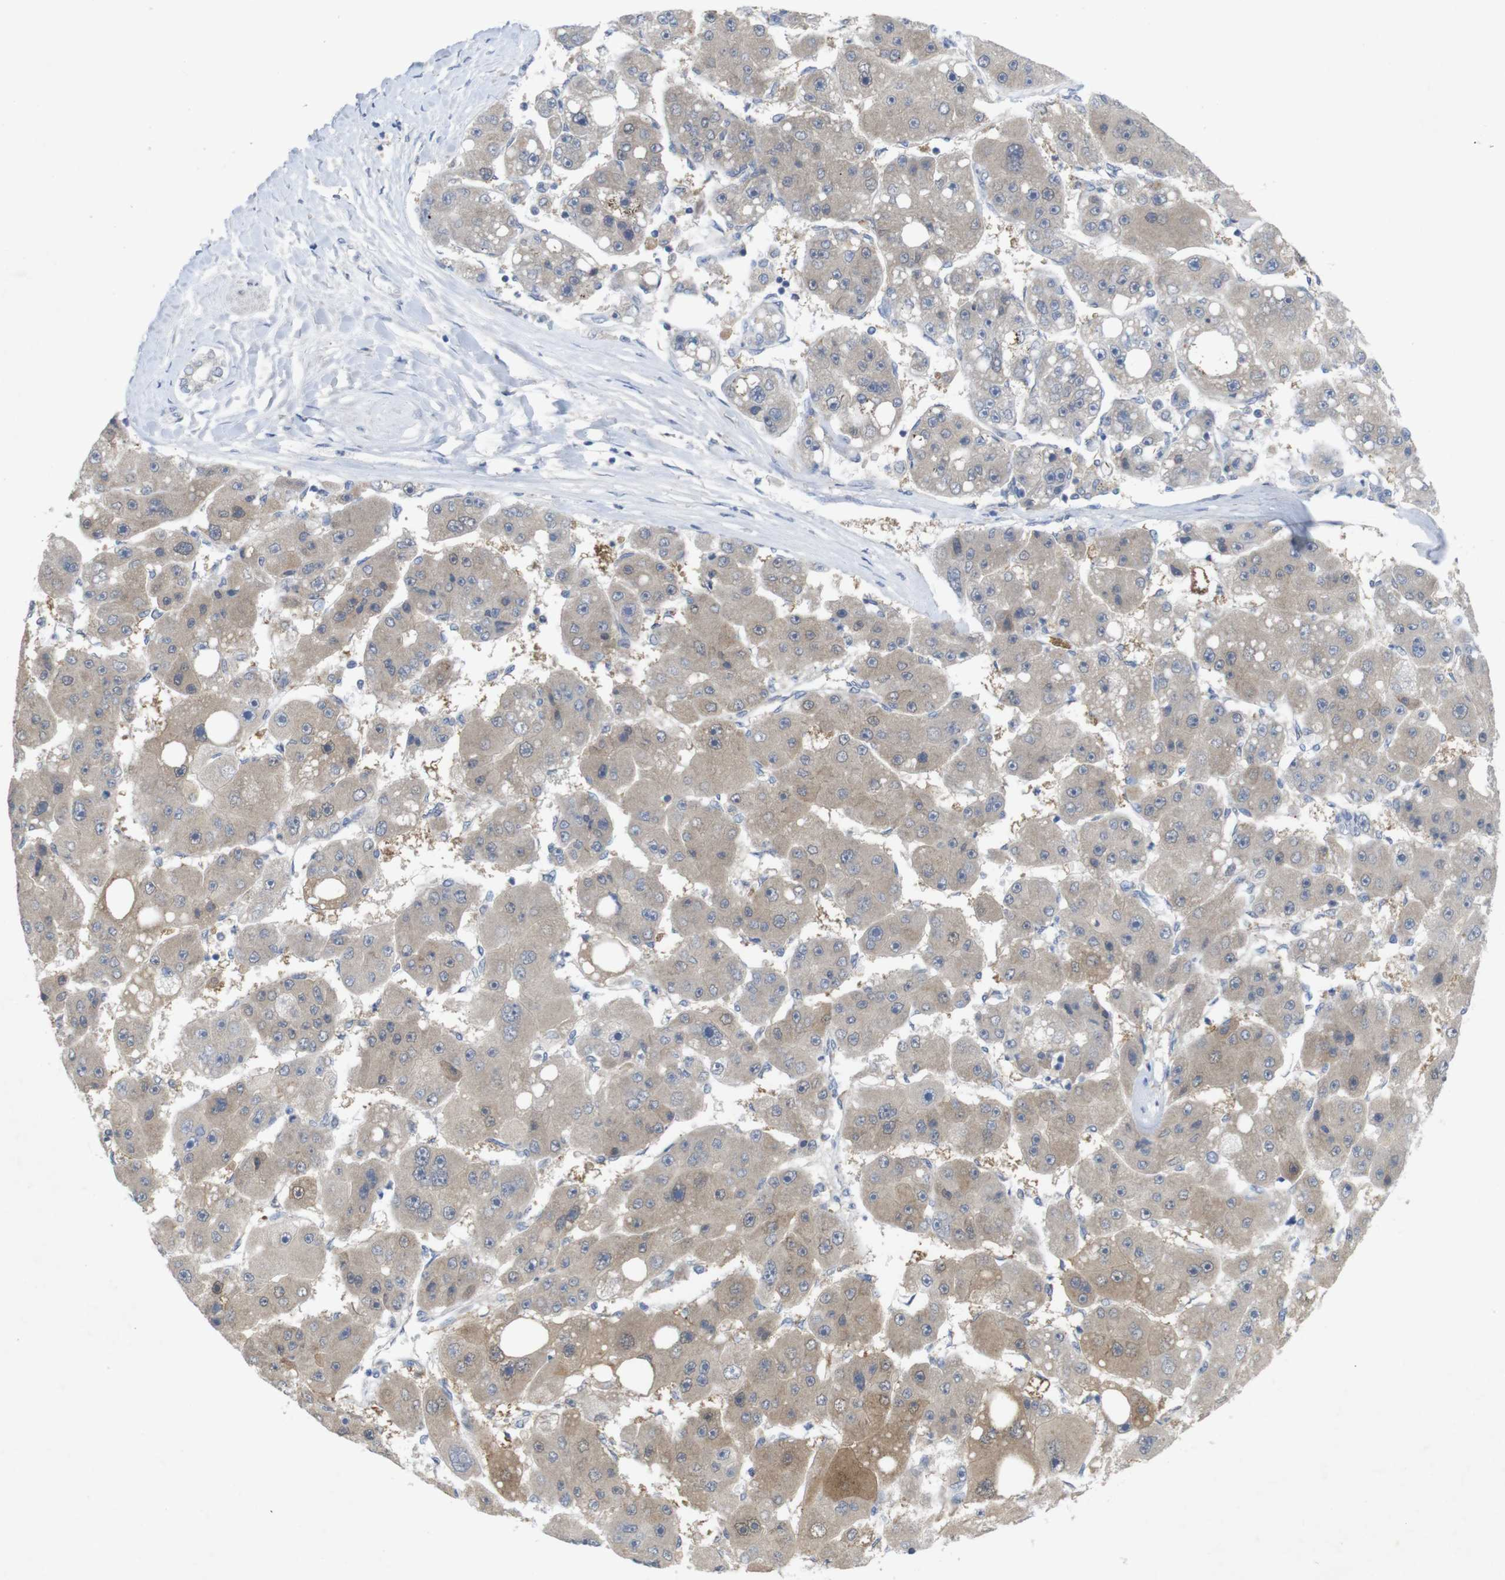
{"staining": {"intensity": "weak", "quantity": ">75%", "location": "cytoplasmic/membranous"}, "tissue": "liver cancer", "cell_type": "Tumor cells", "image_type": "cancer", "snomed": [{"axis": "morphology", "description": "Carcinoma, Hepatocellular, NOS"}, {"axis": "topography", "description": "Liver"}], "caption": "Brown immunohistochemical staining in human hepatocellular carcinoma (liver) shows weak cytoplasmic/membranous staining in about >75% of tumor cells. (Stains: DAB (3,3'-diaminobenzidine) in brown, nuclei in blue, Microscopy: brightfield microscopy at high magnification).", "gene": "BCAR3", "patient": {"sex": "female", "age": 61}}